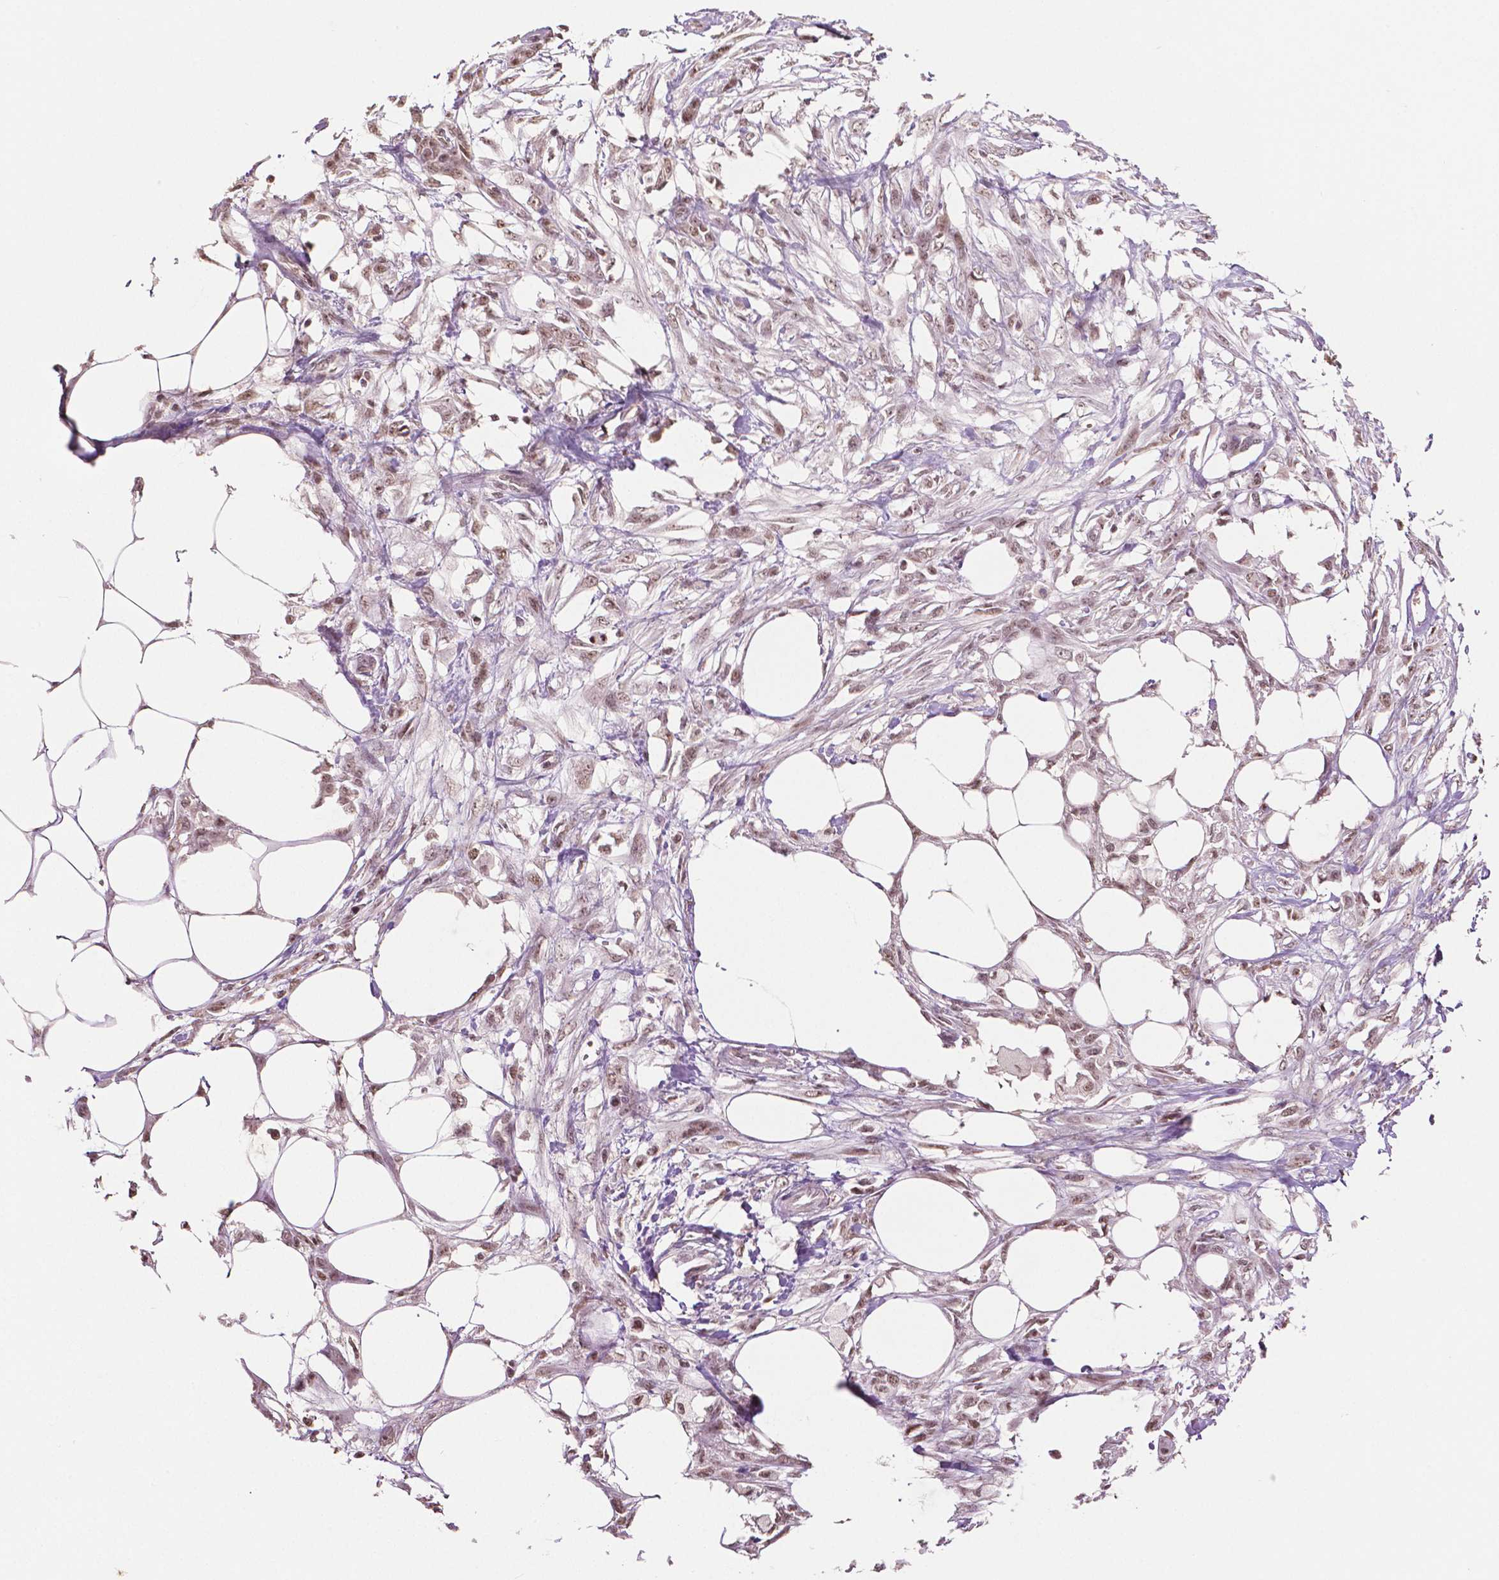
{"staining": {"intensity": "moderate", "quantity": ">75%", "location": "nuclear"}, "tissue": "skin cancer", "cell_type": "Tumor cells", "image_type": "cancer", "snomed": [{"axis": "morphology", "description": "Squamous cell carcinoma, NOS"}, {"axis": "topography", "description": "Skin"}], "caption": "Immunohistochemical staining of human squamous cell carcinoma (skin) displays moderate nuclear protein positivity in approximately >75% of tumor cells. The staining is performed using DAB brown chromogen to label protein expression. The nuclei are counter-stained blue using hematoxylin.", "gene": "DEK", "patient": {"sex": "female", "age": 59}}